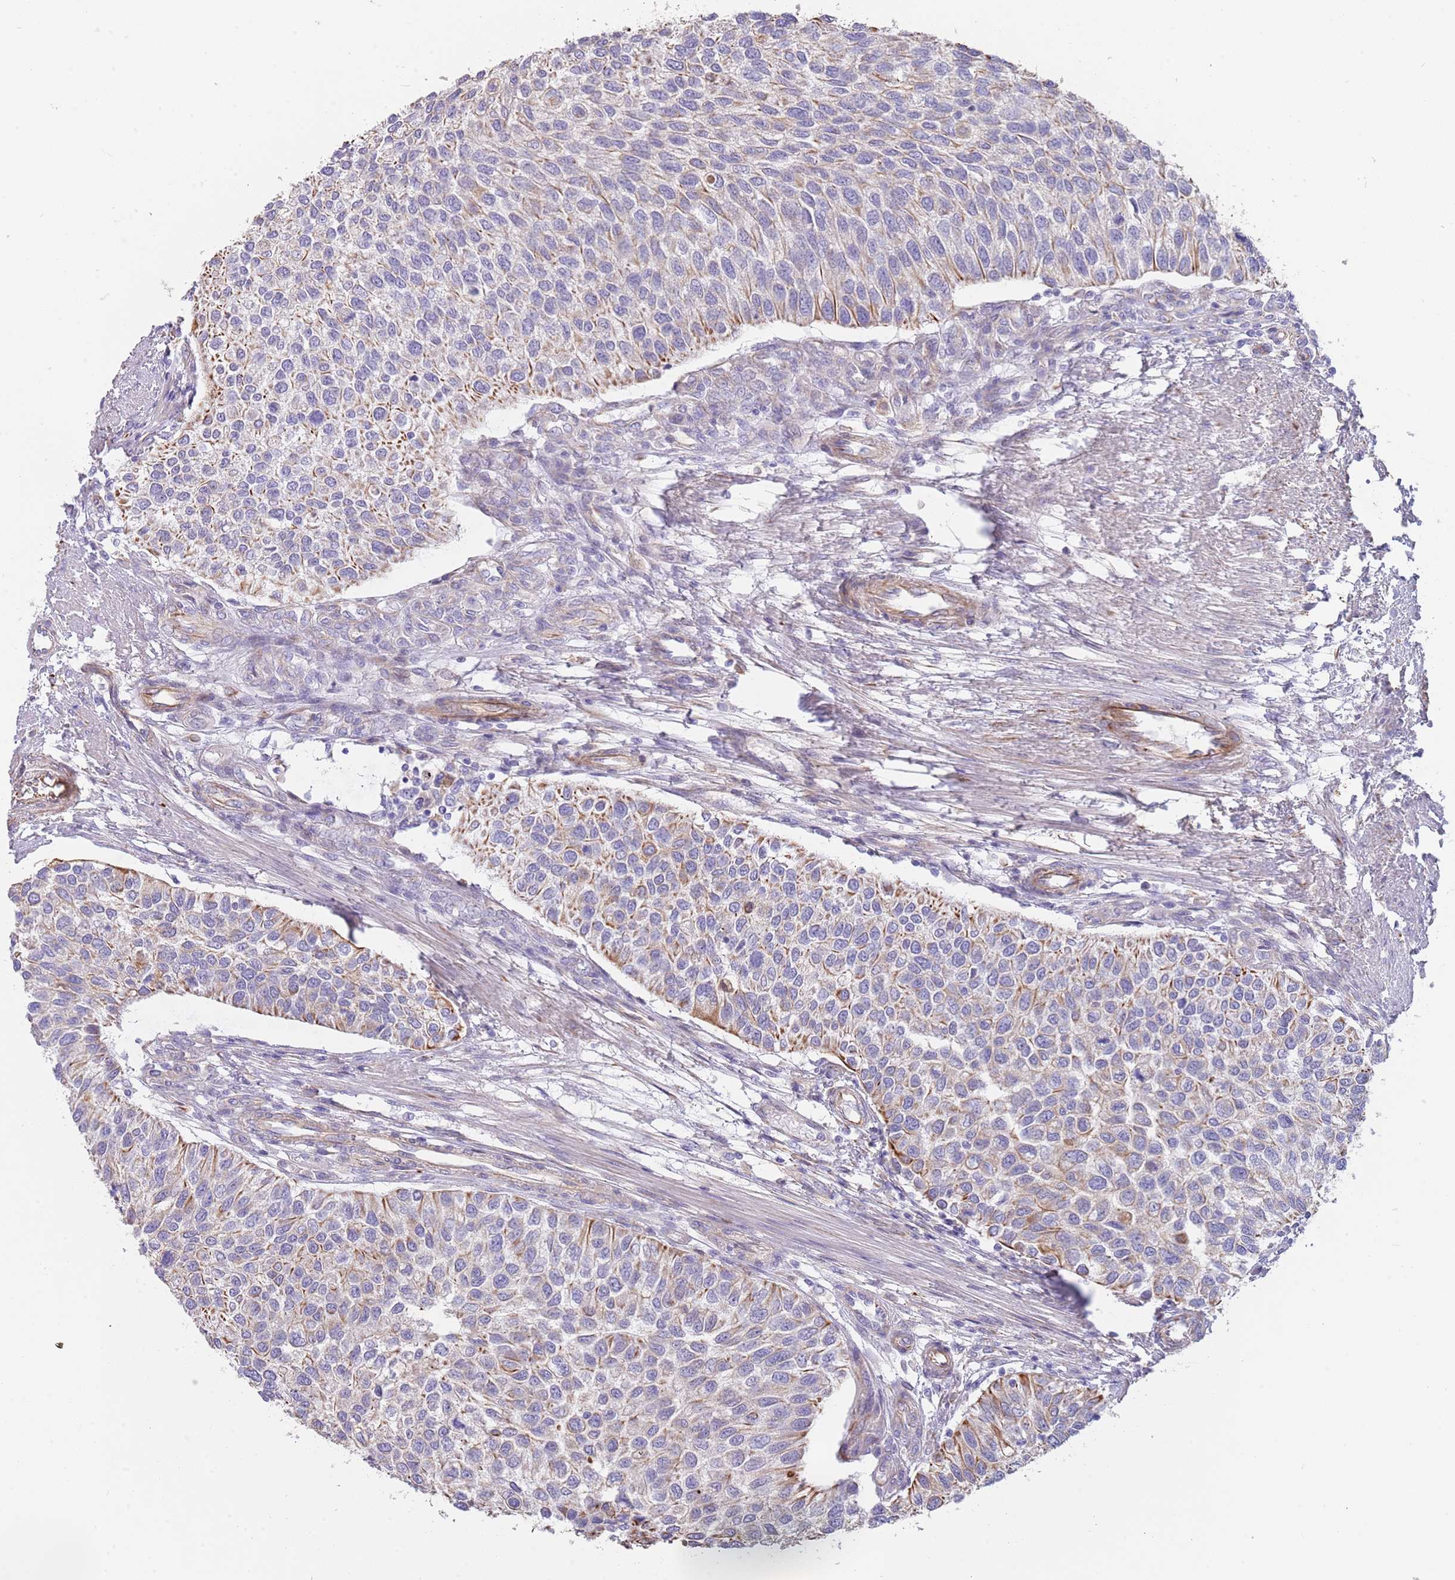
{"staining": {"intensity": "moderate", "quantity": "25%-75%", "location": "cytoplasmic/membranous"}, "tissue": "urothelial cancer", "cell_type": "Tumor cells", "image_type": "cancer", "snomed": [{"axis": "morphology", "description": "Urothelial carcinoma, NOS"}, {"axis": "topography", "description": "Urinary bladder"}], "caption": "Transitional cell carcinoma was stained to show a protein in brown. There is medium levels of moderate cytoplasmic/membranous expression in about 25%-75% of tumor cells.", "gene": "MOGAT1", "patient": {"sex": "male", "age": 55}}